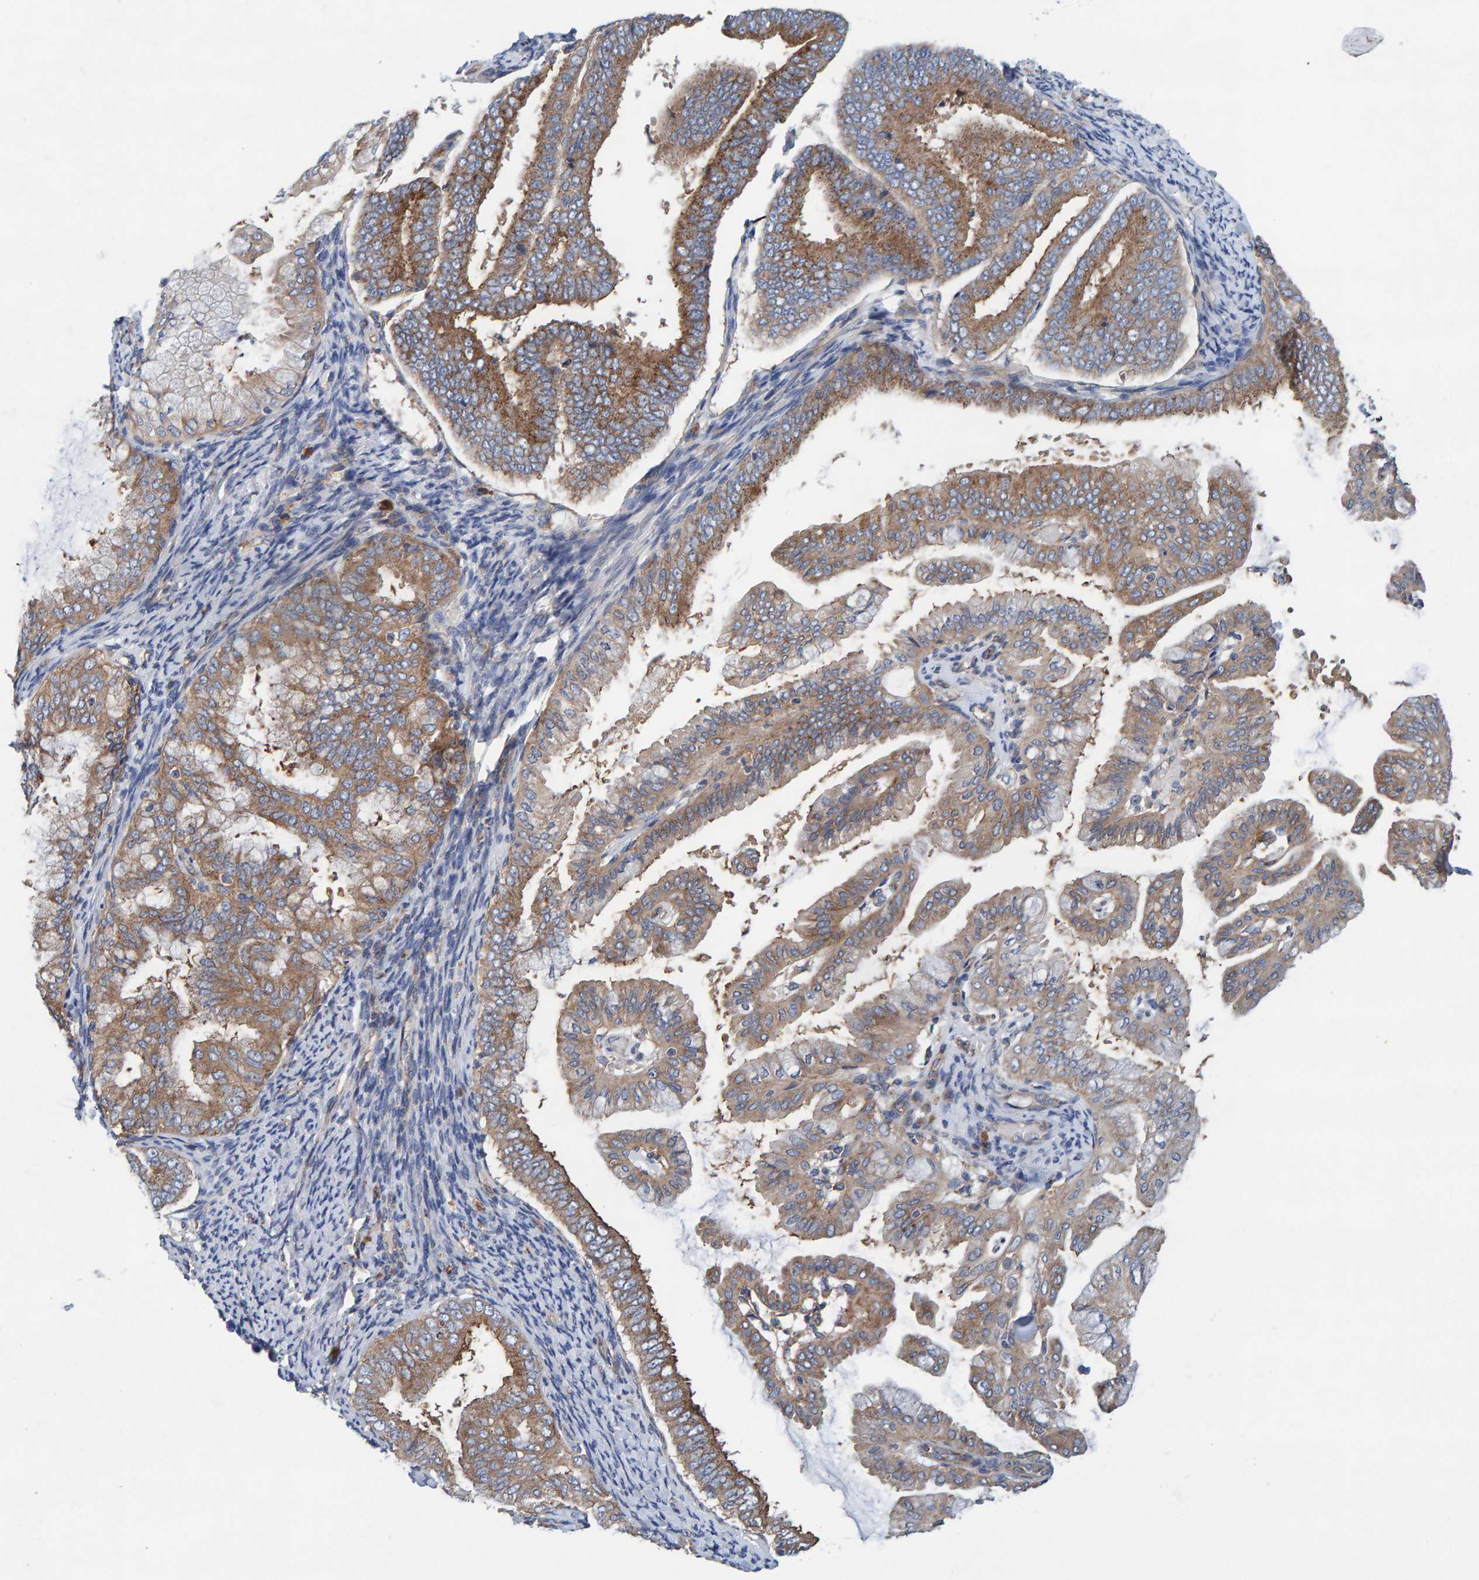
{"staining": {"intensity": "moderate", "quantity": ">75%", "location": "cytoplasmic/membranous"}, "tissue": "endometrial cancer", "cell_type": "Tumor cells", "image_type": "cancer", "snomed": [{"axis": "morphology", "description": "Adenocarcinoma, NOS"}, {"axis": "topography", "description": "Endometrium"}], "caption": "IHC histopathology image of neoplastic tissue: endometrial adenocarcinoma stained using IHC demonstrates medium levels of moderate protein expression localized specifically in the cytoplasmic/membranous of tumor cells, appearing as a cytoplasmic/membranous brown color.", "gene": "MKLN1", "patient": {"sex": "female", "age": 63}}